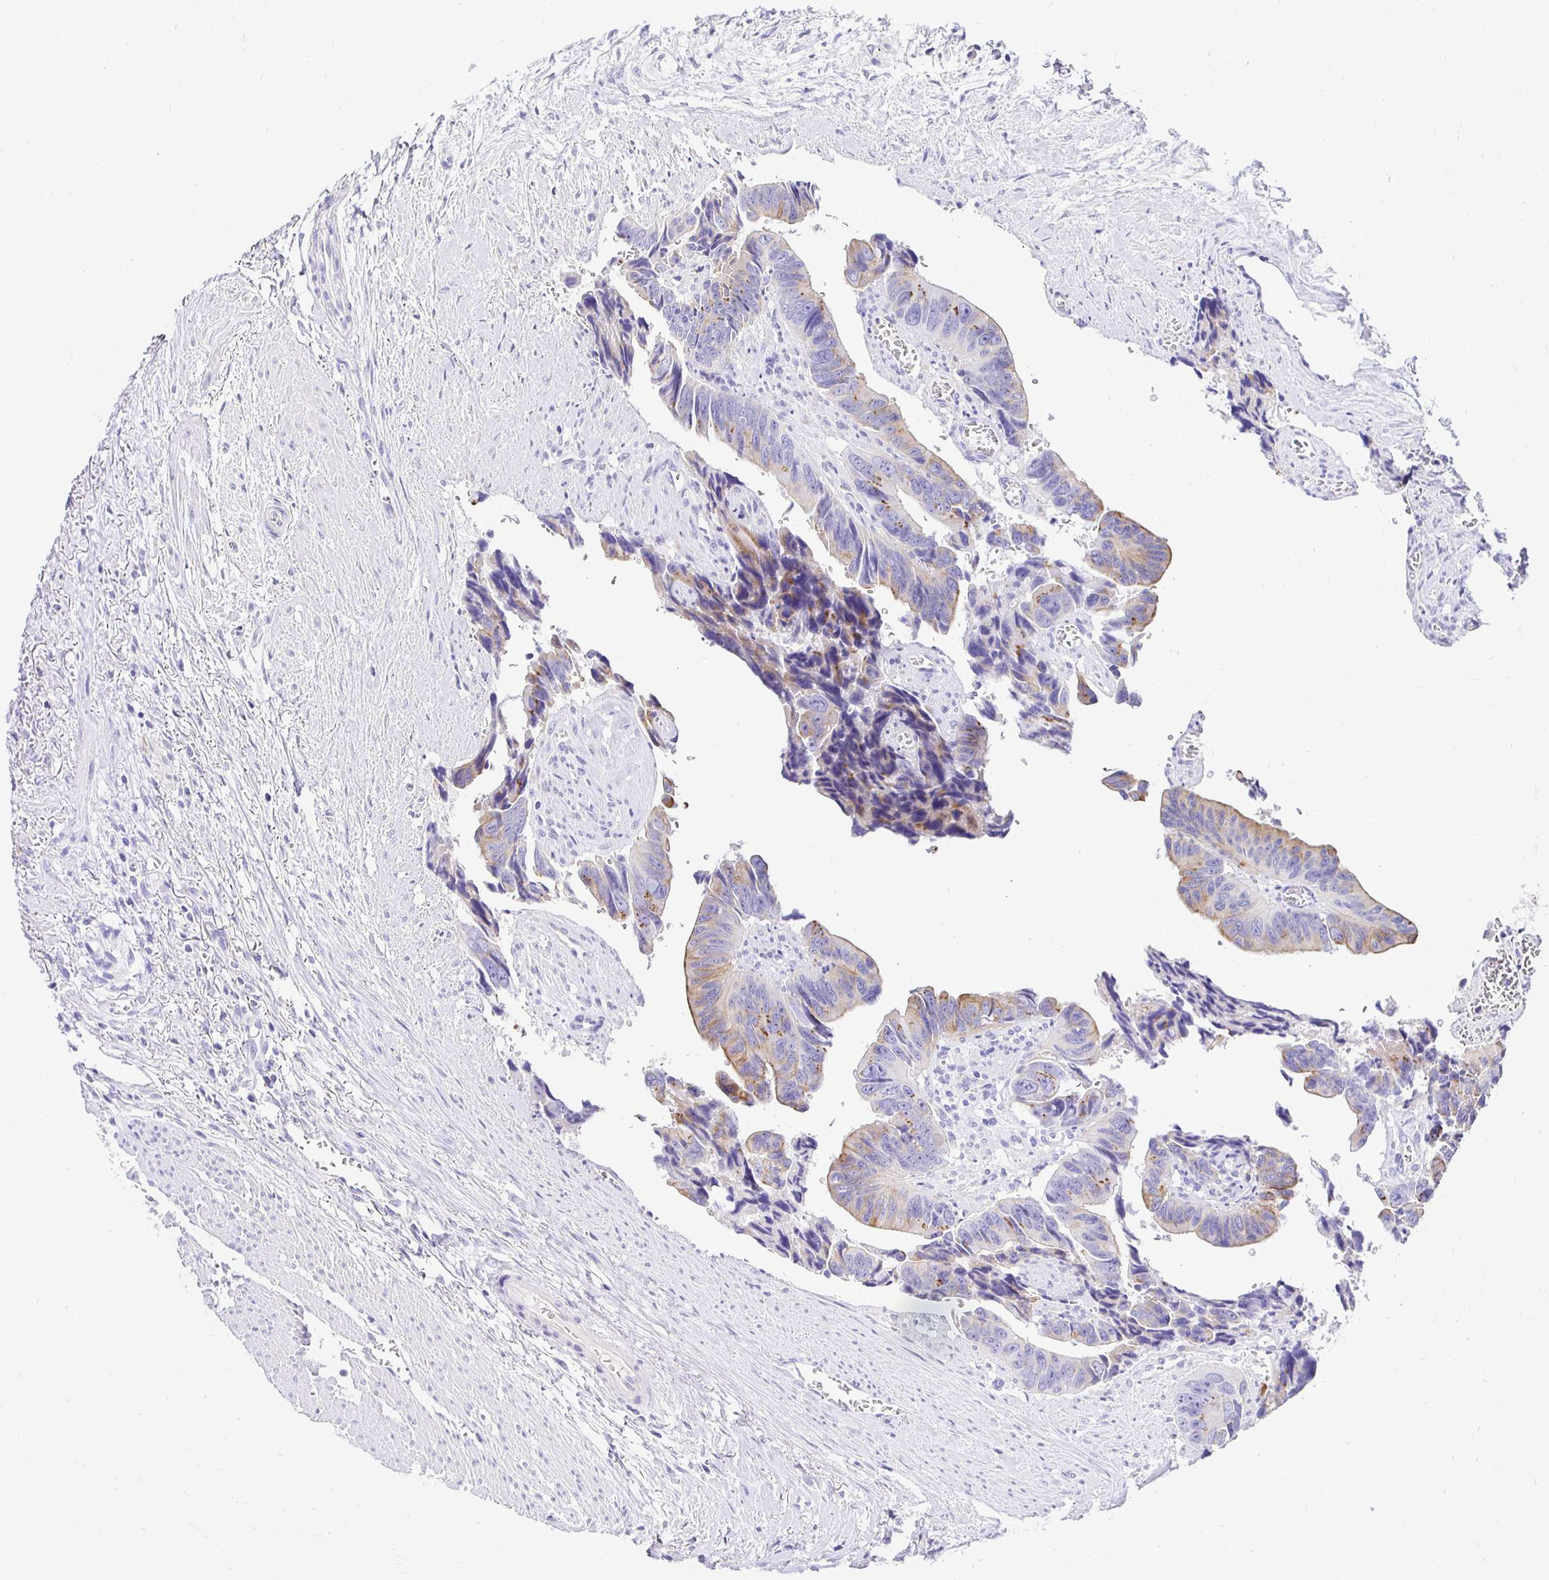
{"staining": {"intensity": "moderate", "quantity": "25%-75%", "location": "cytoplasmic/membranous"}, "tissue": "colorectal cancer", "cell_type": "Tumor cells", "image_type": "cancer", "snomed": [{"axis": "morphology", "description": "Adenocarcinoma, NOS"}, {"axis": "topography", "description": "Rectum"}], "caption": "Approximately 25%-75% of tumor cells in colorectal cancer (adenocarcinoma) demonstrate moderate cytoplasmic/membranous protein expression as visualized by brown immunohistochemical staining.", "gene": "TAF1D", "patient": {"sex": "male", "age": 76}}